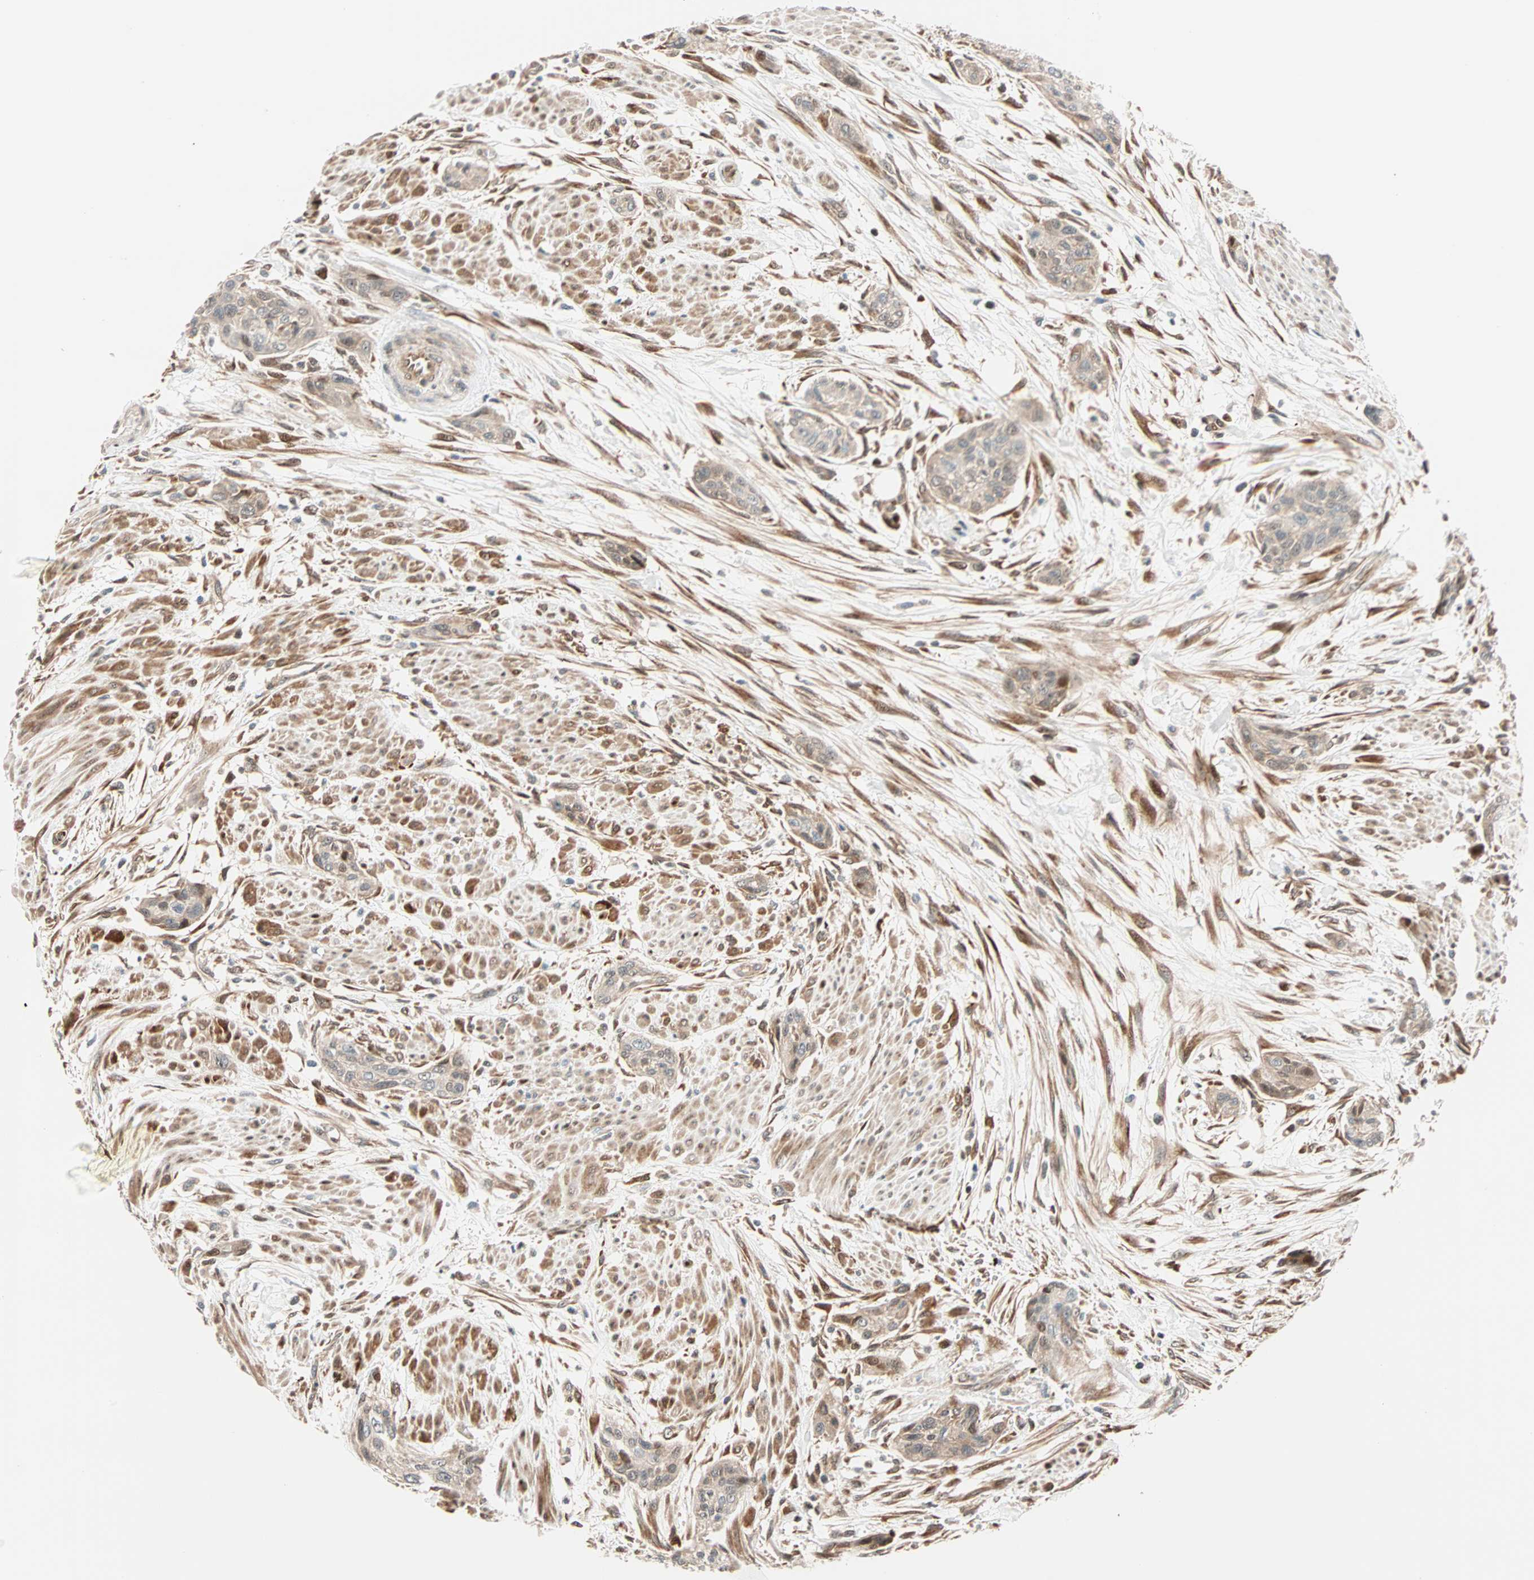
{"staining": {"intensity": "weak", "quantity": ">75%", "location": "cytoplasmic/membranous"}, "tissue": "urothelial cancer", "cell_type": "Tumor cells", "image_type": "cancer", "snomed": [{"axis": "morphology", "description": "Urothelial carcinoma, High grade"}, {"axis": "topography", "description": "Urinary bladder"}], "caption": "High-magnification brightfield microscopy of urothelial cancer stained with DAB (3,3'-diaminobenzidine) (brown) and counterstained with hematoxylin (blue). tumor cells exhibit weak cytoplasmic/membranous expression is seen in approximately>75% of cells.", "gene": "HECW1", "patient": {"sex": "male", "age": 35}}